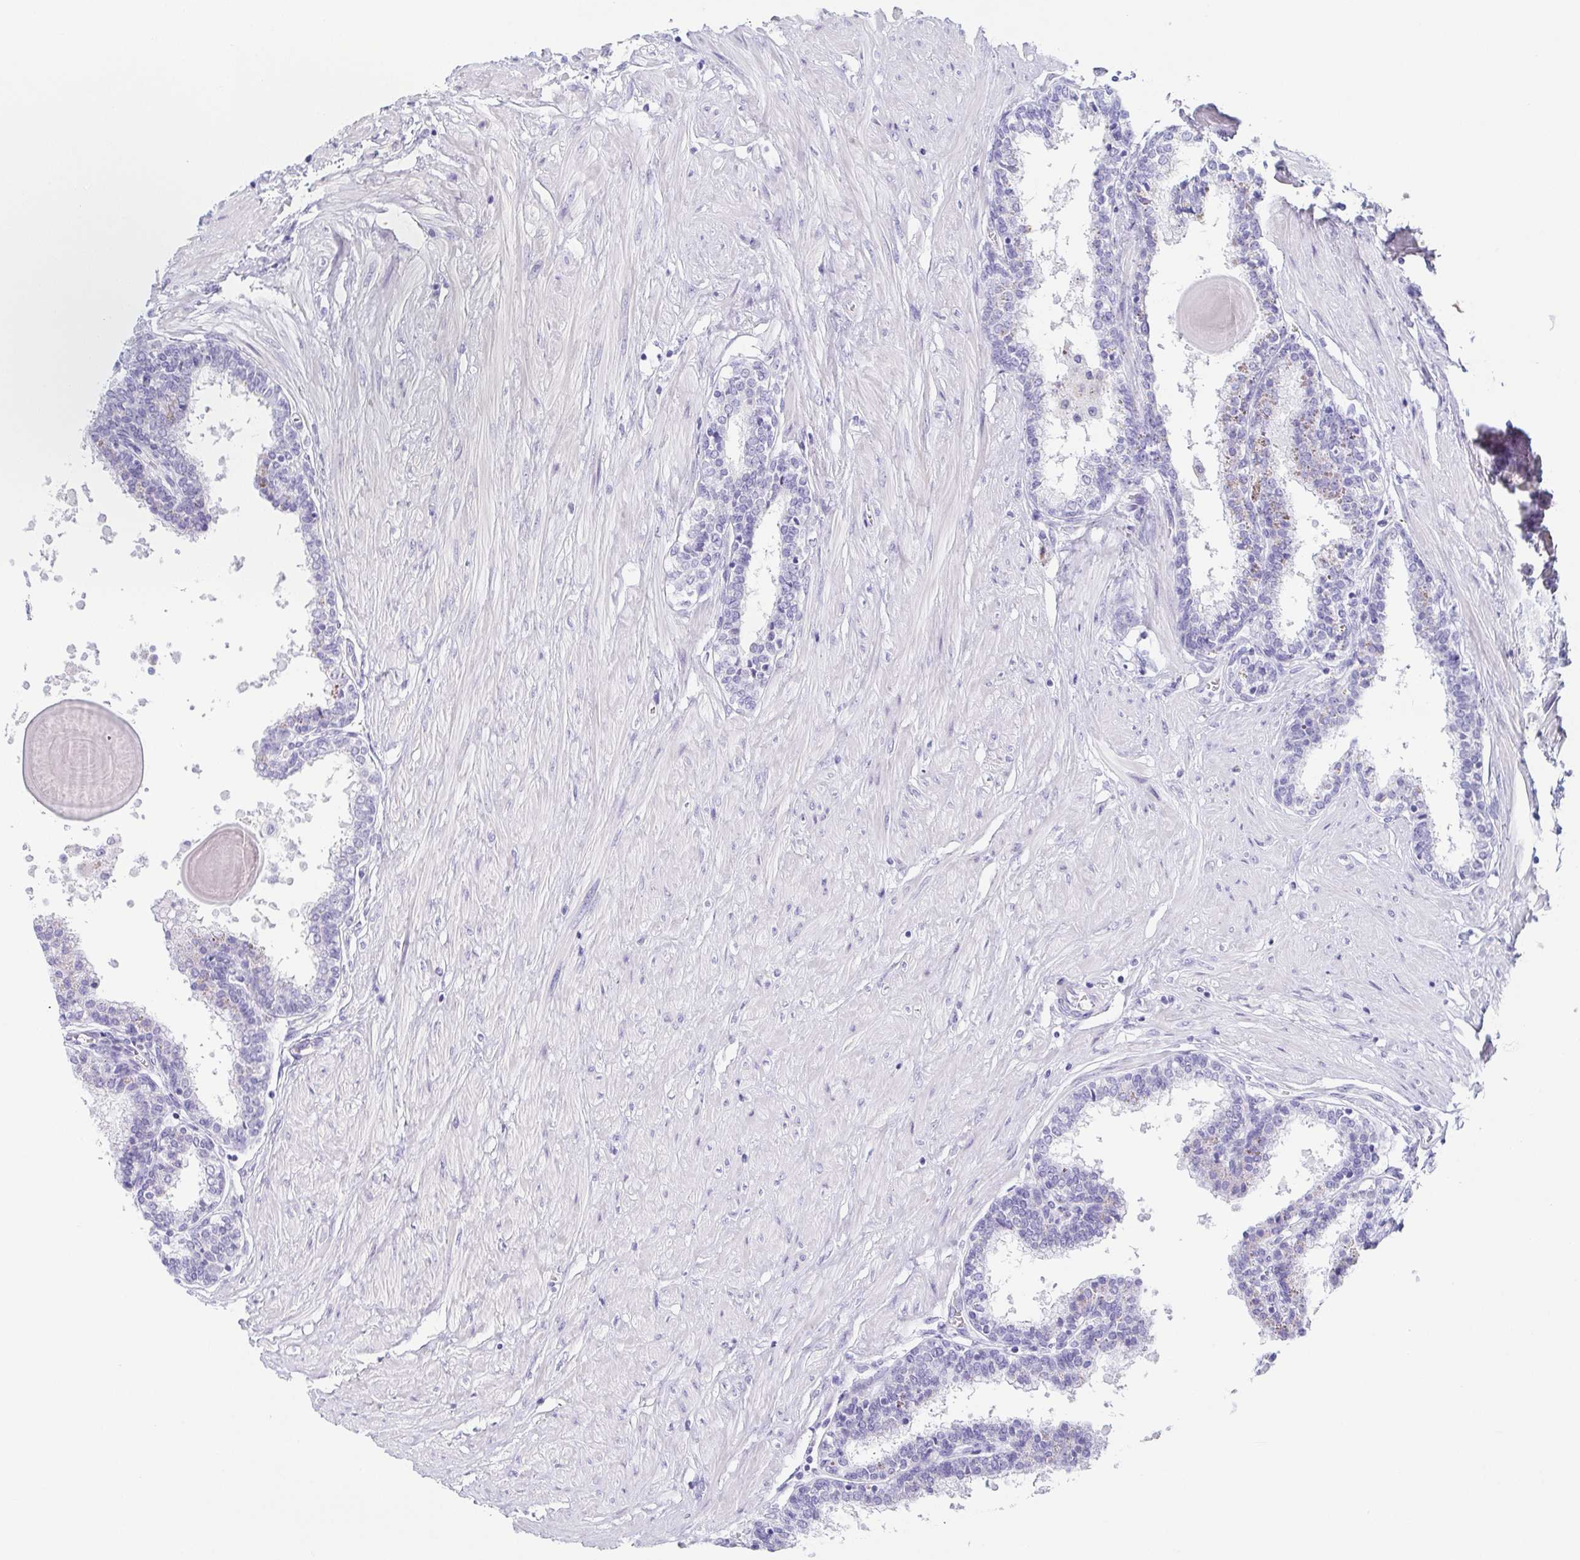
{"staining": {"intensity": "negative", "quantity": "none", "location": "none"}, "tissue": "prostate", "cell_type": "Glandular cells", "image_type": "normal", "snomed": [{"axis": "morphology", "description": "Normal tissue, NOS"}, {"axis": "topography", "description": "Prostate"}], "caption": "DAB (3,3'-diaminobenzidine) immunohistochemical staining of benign human prostate exhibits no significant positivity in glandular cells.", "gene": "ENSG00000275778", "patient": {"sex": "male", "age": 55}}